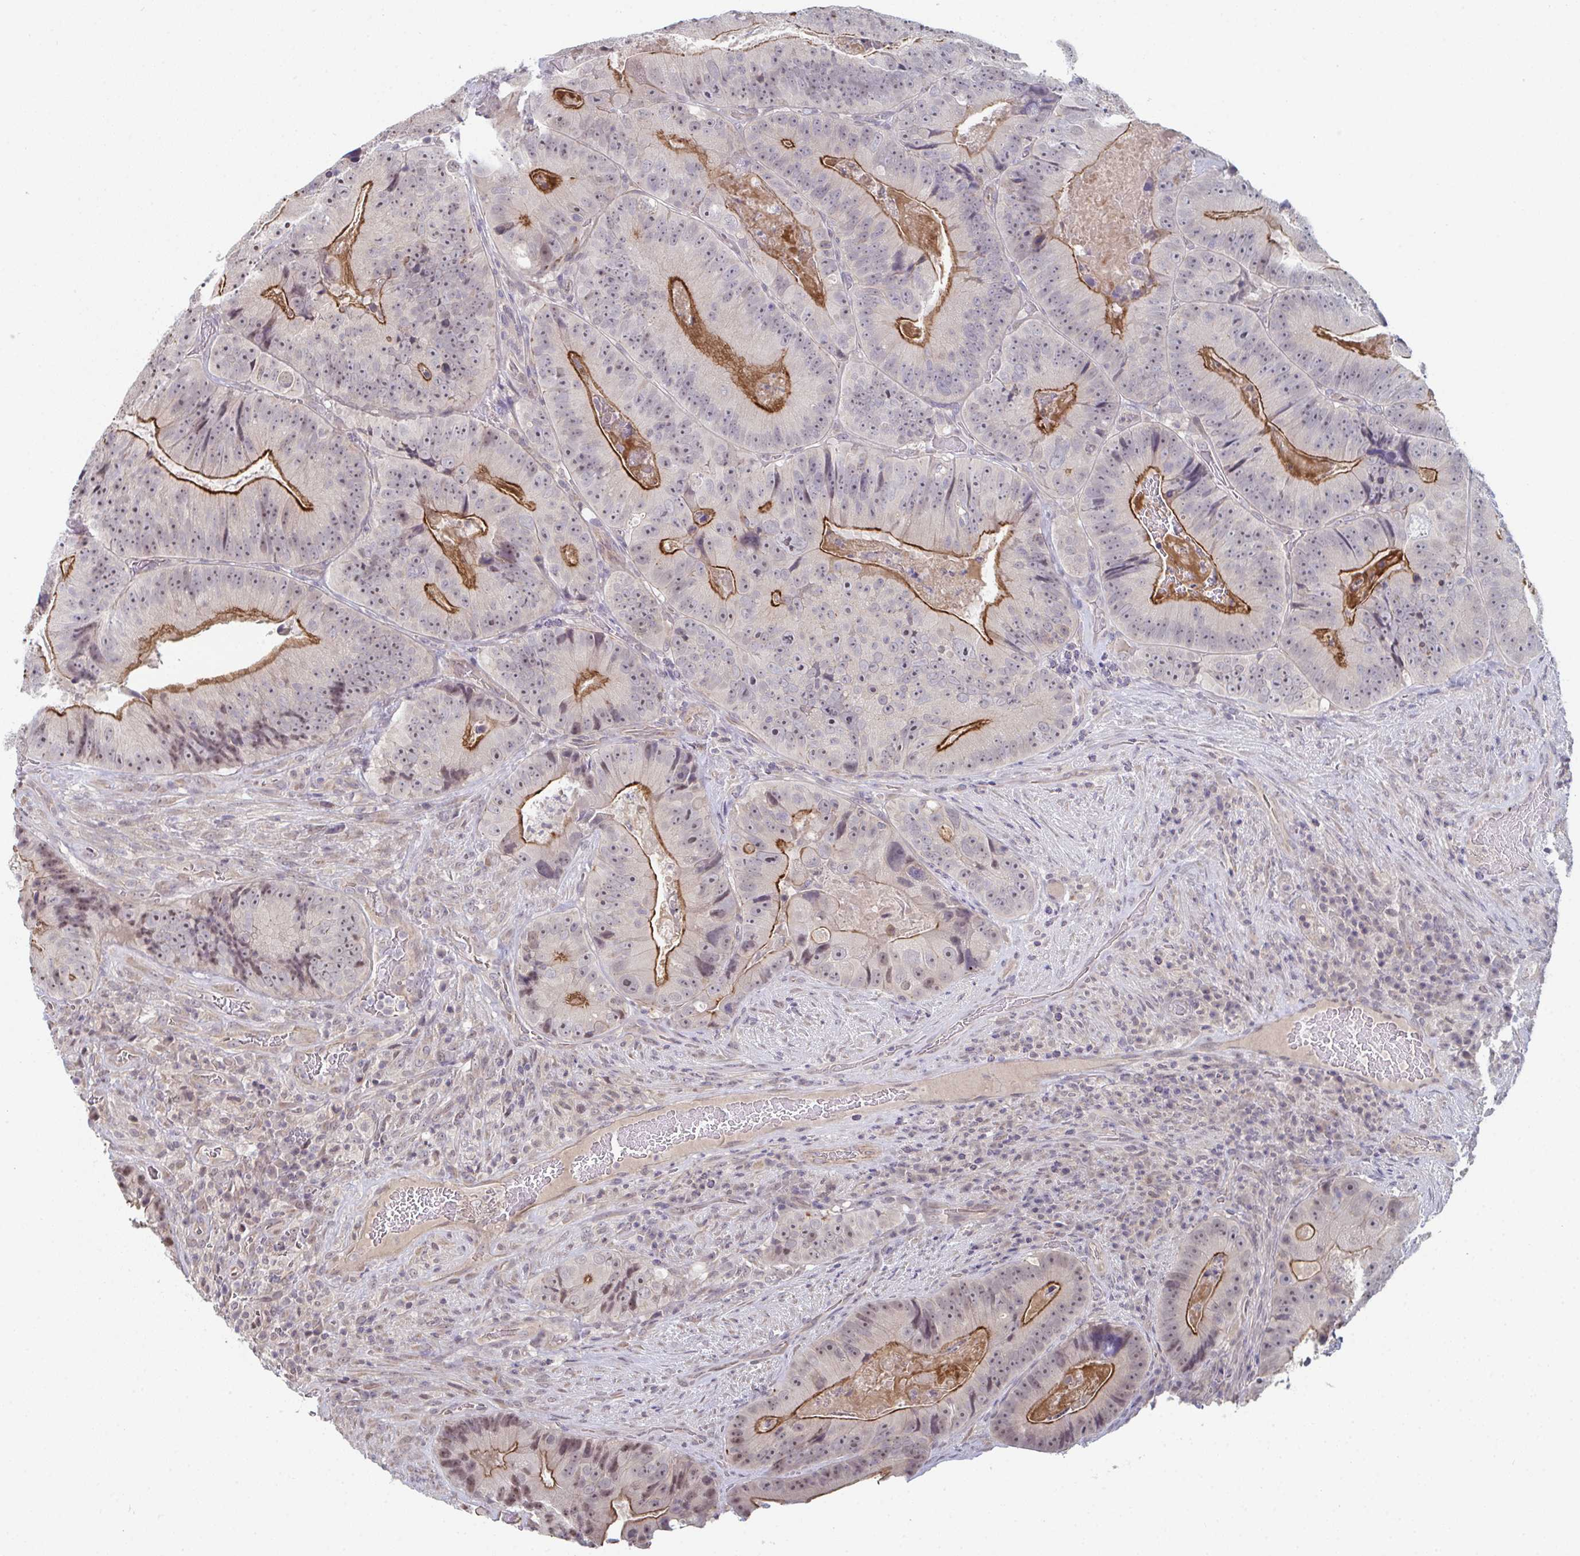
{"staining": {"intensity": "strong", "quantity": "25%-75%", "location": "cytoplasmic/membranous"}, "tissue": "colorectal cancer", "cell_type": "Tumor cells", "image_type": "cancer", "snomed": [{"axis": "morphology", "description": "Adenocarcinoma, NOS"}, {"axis": "topography", "description": "Colon"}], "caption": "There is high levels of strong cytoplasmic/membranous positivity in tumor cells of colorectal cancer (adenocarcinoma), as demonstrated by immunohistochemical staining (brown color).", "gene": "ZNF214", "patient": {"sex": "female", "age": 86}}